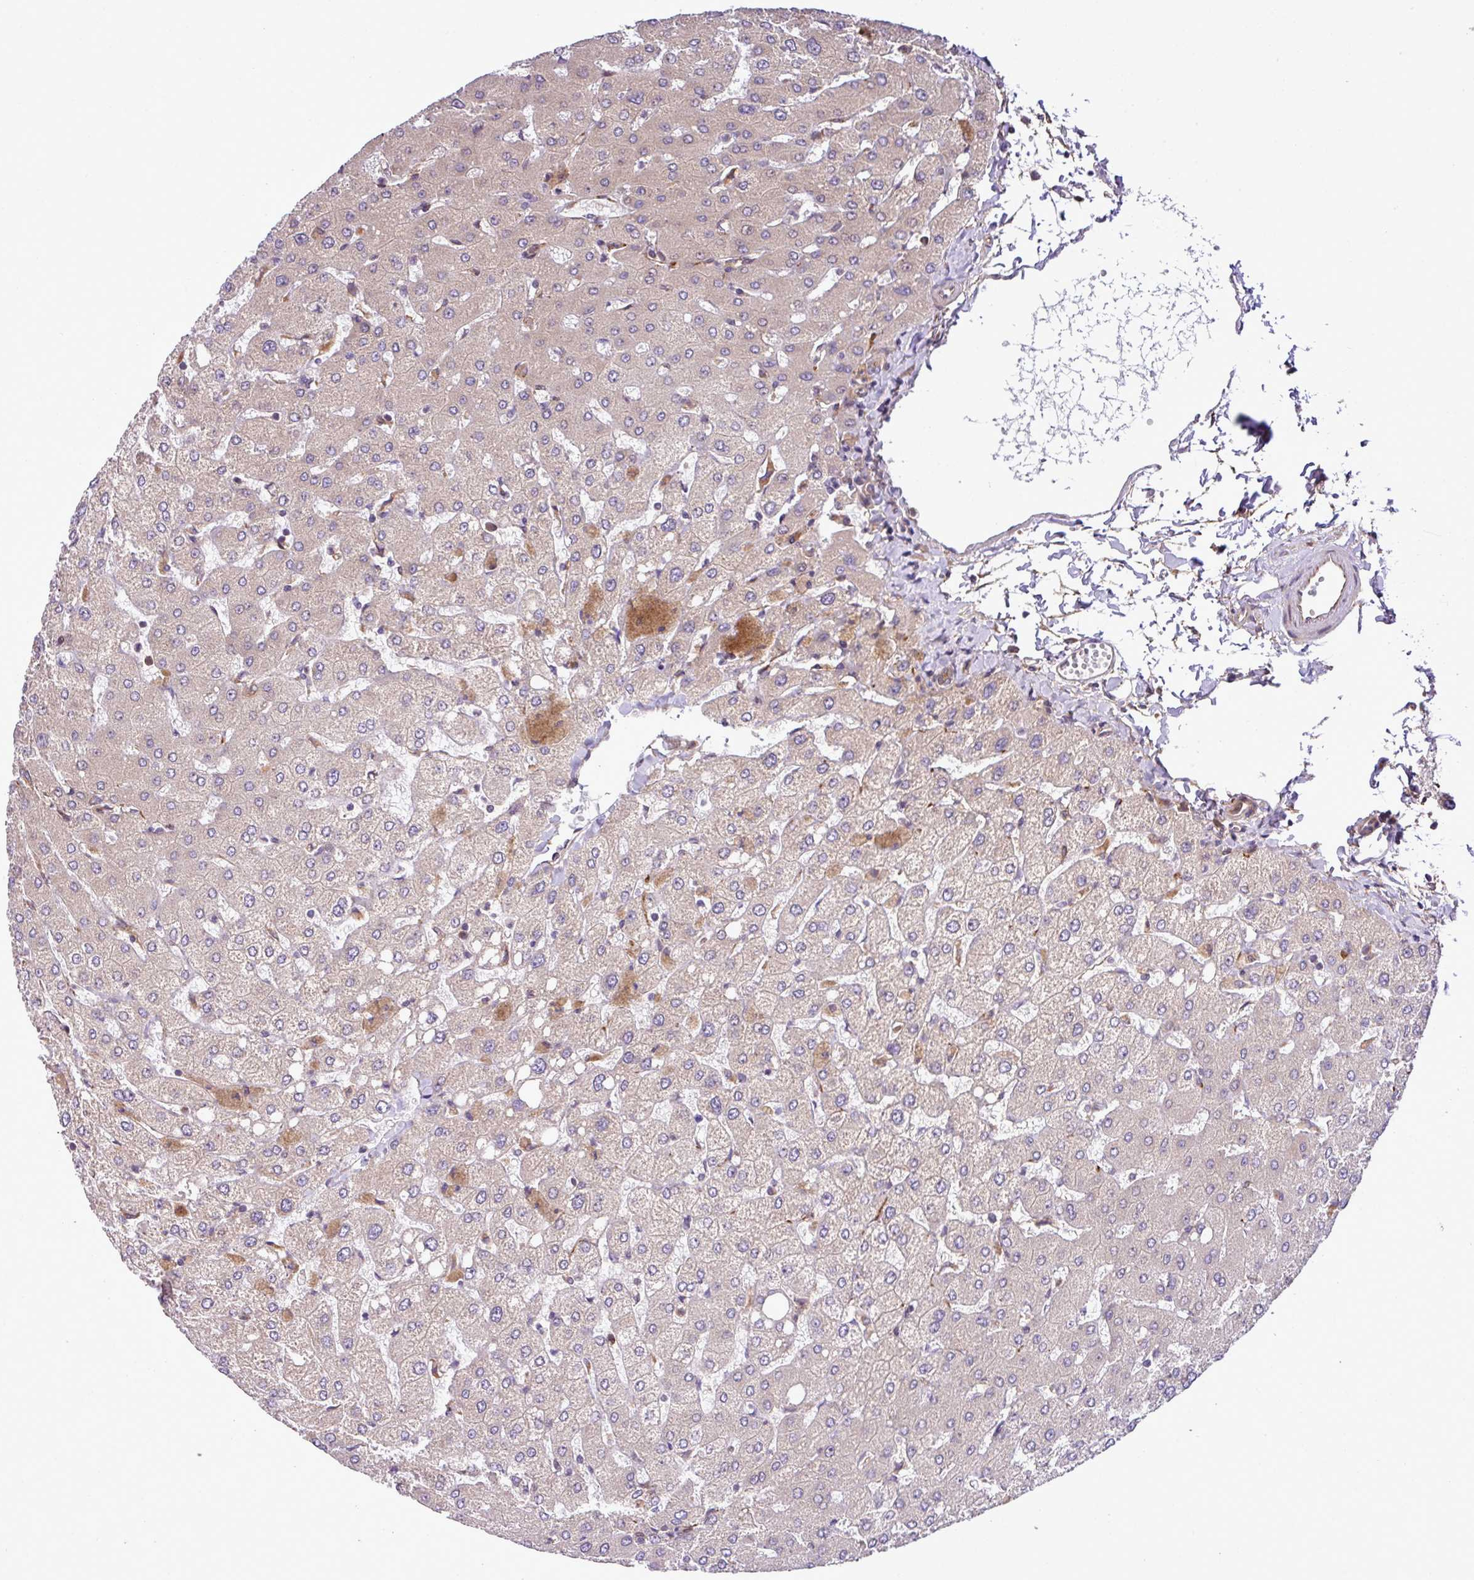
{"staining": {"intensity": "weak", "quantity": "25%-75%", "location": "cytoplasmic/membranous"}, "tissue": "liver", "cell_type": "Cholangiocytes", "image_type": "normal", "snomed": [{"axis": "morphology", "description": "Normal tissue, NOS"}, {"axis": "topography", "description": "Liver"}], "caption": "Benign liver was stained to show a protein in brown. There is low levels of weak cytoplasmic/membranous expression in about 25%-75% of cholangiocytes. Immunohistochemistry stains the protein of interest in brown and the nuclei are stained blue.", "gene": "DLGAP4", "patient": {"sex": "female", "age": 54}}